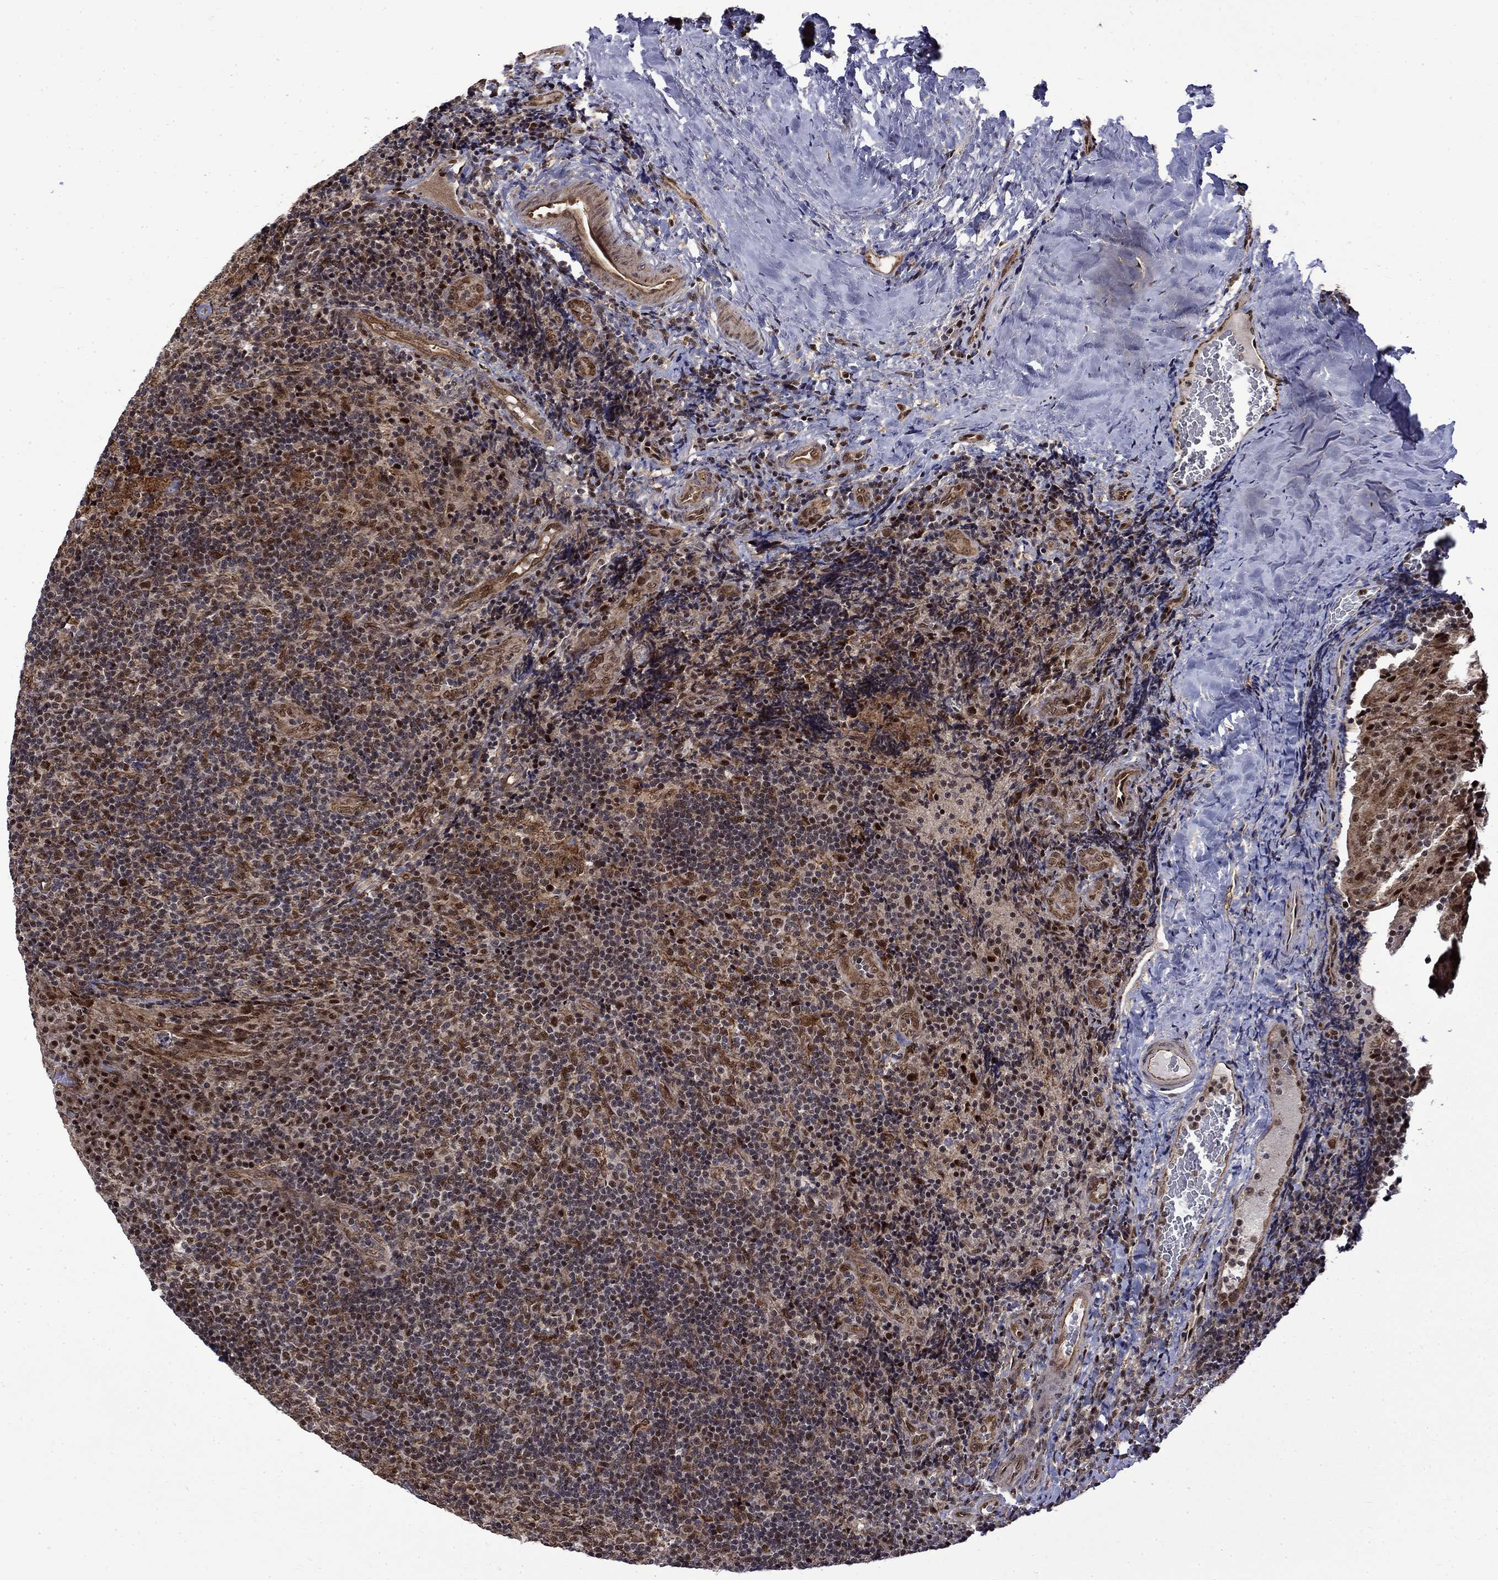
{"staining": {"intensity": "moderate", "quantity": "<25%", "location": "cytoplasmic/membranous,nuclear"}, "tissue": "tonsil", "cell_type": "Germinal center cells", "image_type": "normal", "snomed": [{"axis": "morphology", "description": "Normal tissue, NOS"}, {"axis": "topography", "description": "Tonsil"}], "caption": "Immunohistochemical staining of benign human tonsil exhibits moderate cytoplasmic/membranous,nuclear protein positivity in about <25% of germinal center cells.", "gene": "KPNA3", "patient": {"sex": "male", "age": 17}}